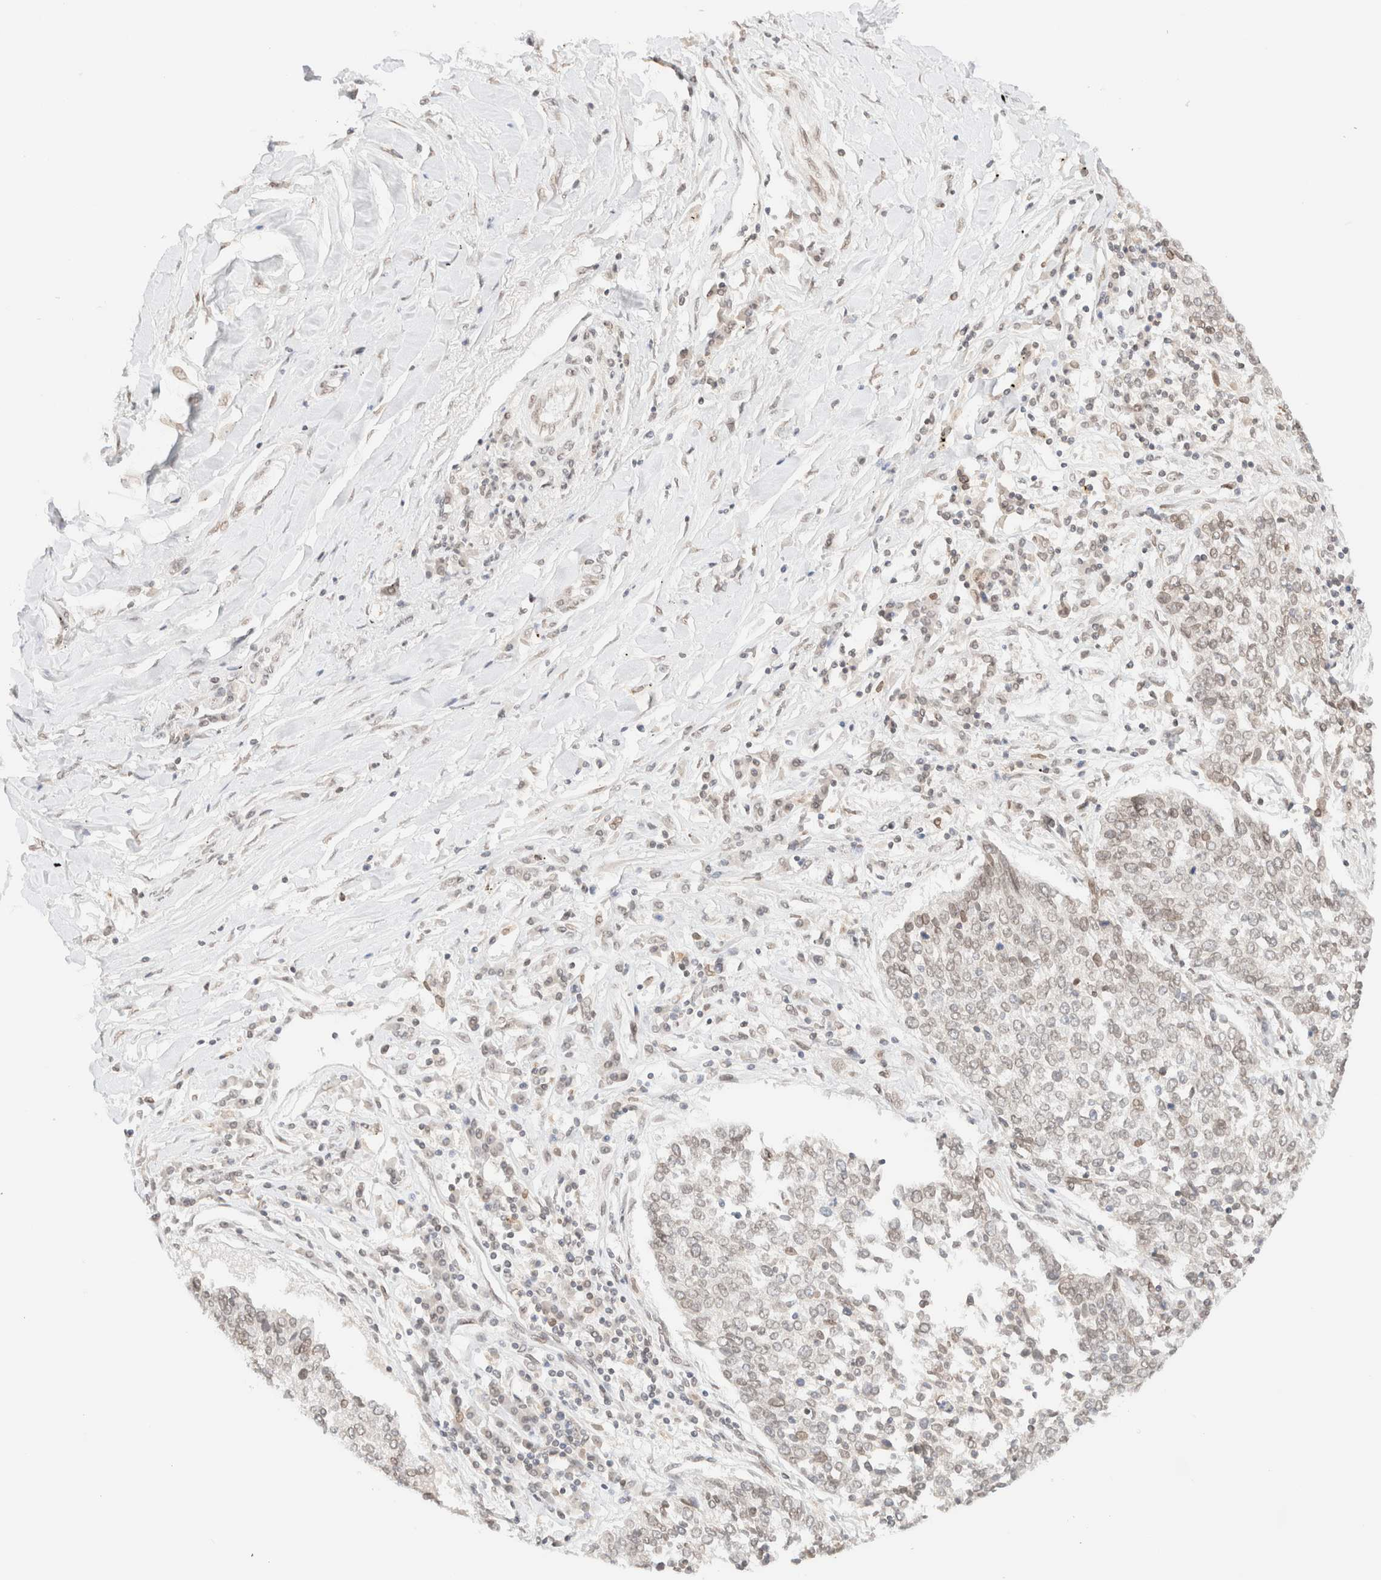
{"staining": {"intensity": "weak", "quantity": ">75%", "location": "nuclear"}, "tissue": "lung cancer", "cell_type": "Tumor cells", "image_type": "cancer", "snomed": [{"axis": "morphology", "description": "Normal tissue, NOS"}, {"axis": "morphology", "description": "Squamous cell carcinoma, NOS"}, {"axis": "topography", "description": "Cartilage tissue"}, {"axis": "topography", "description": "Bronchus"}, {"axis": "topography", "description": "Lung"}, {"axis": "topography", "description": "Peripheral nerve tissue"}], "caption": "Human lung squamous cell carcinoma stained for a protein (brown) demonstrates weak nuclear positive staining in about >75% of tumor cells.", "gene": "ZNF770", "patient": {"sex": "female", "age": 49}}